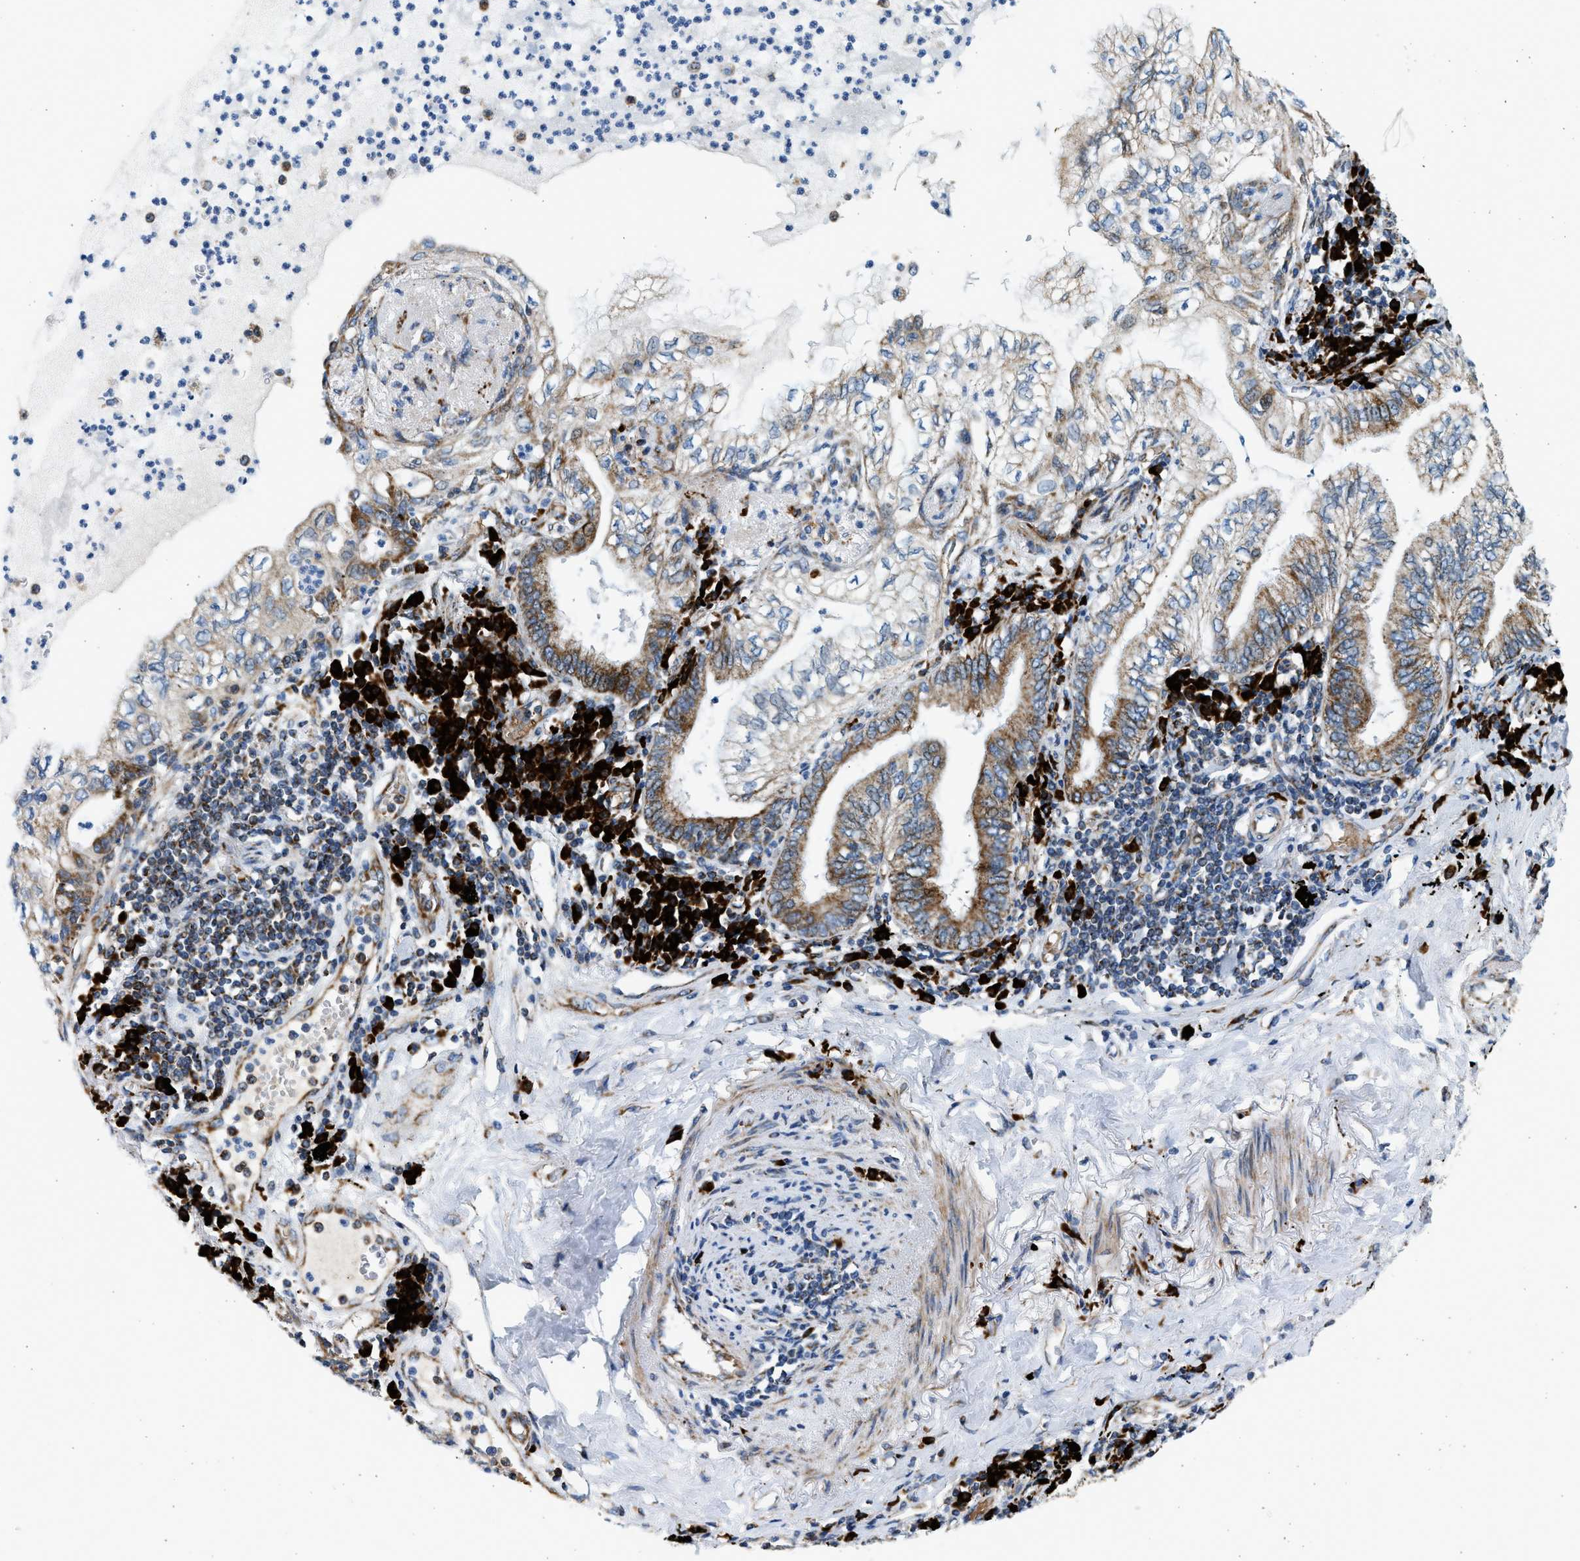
{"staining": {"intensity": "strong", "quantity": ">75%", "location": "cytoplasmic/membranous"}, "tissue": "lung cancer", "cell_type": "Tumor cells", "image_type": "cancer", "snomed": [{"axis": "morphology", "description": "Normal tissue, NOS"}, {"axis": "morphology", "description": "Adenocarcinoma, NOS"}, {"axis": "topography", "description": "Bronchus"}, {"axis": "topography", "description": "Lung"}], "caption": "Immunohistochemistry (IHC) histopathology image of human lung cancer stained for a protein (brown), which reveals high levels of strong cytoplasmic/membranous positivity in about >75% of tumor cells.", "gene": "KCNMB3", "patient": {"sex": "female", "age": 70}}